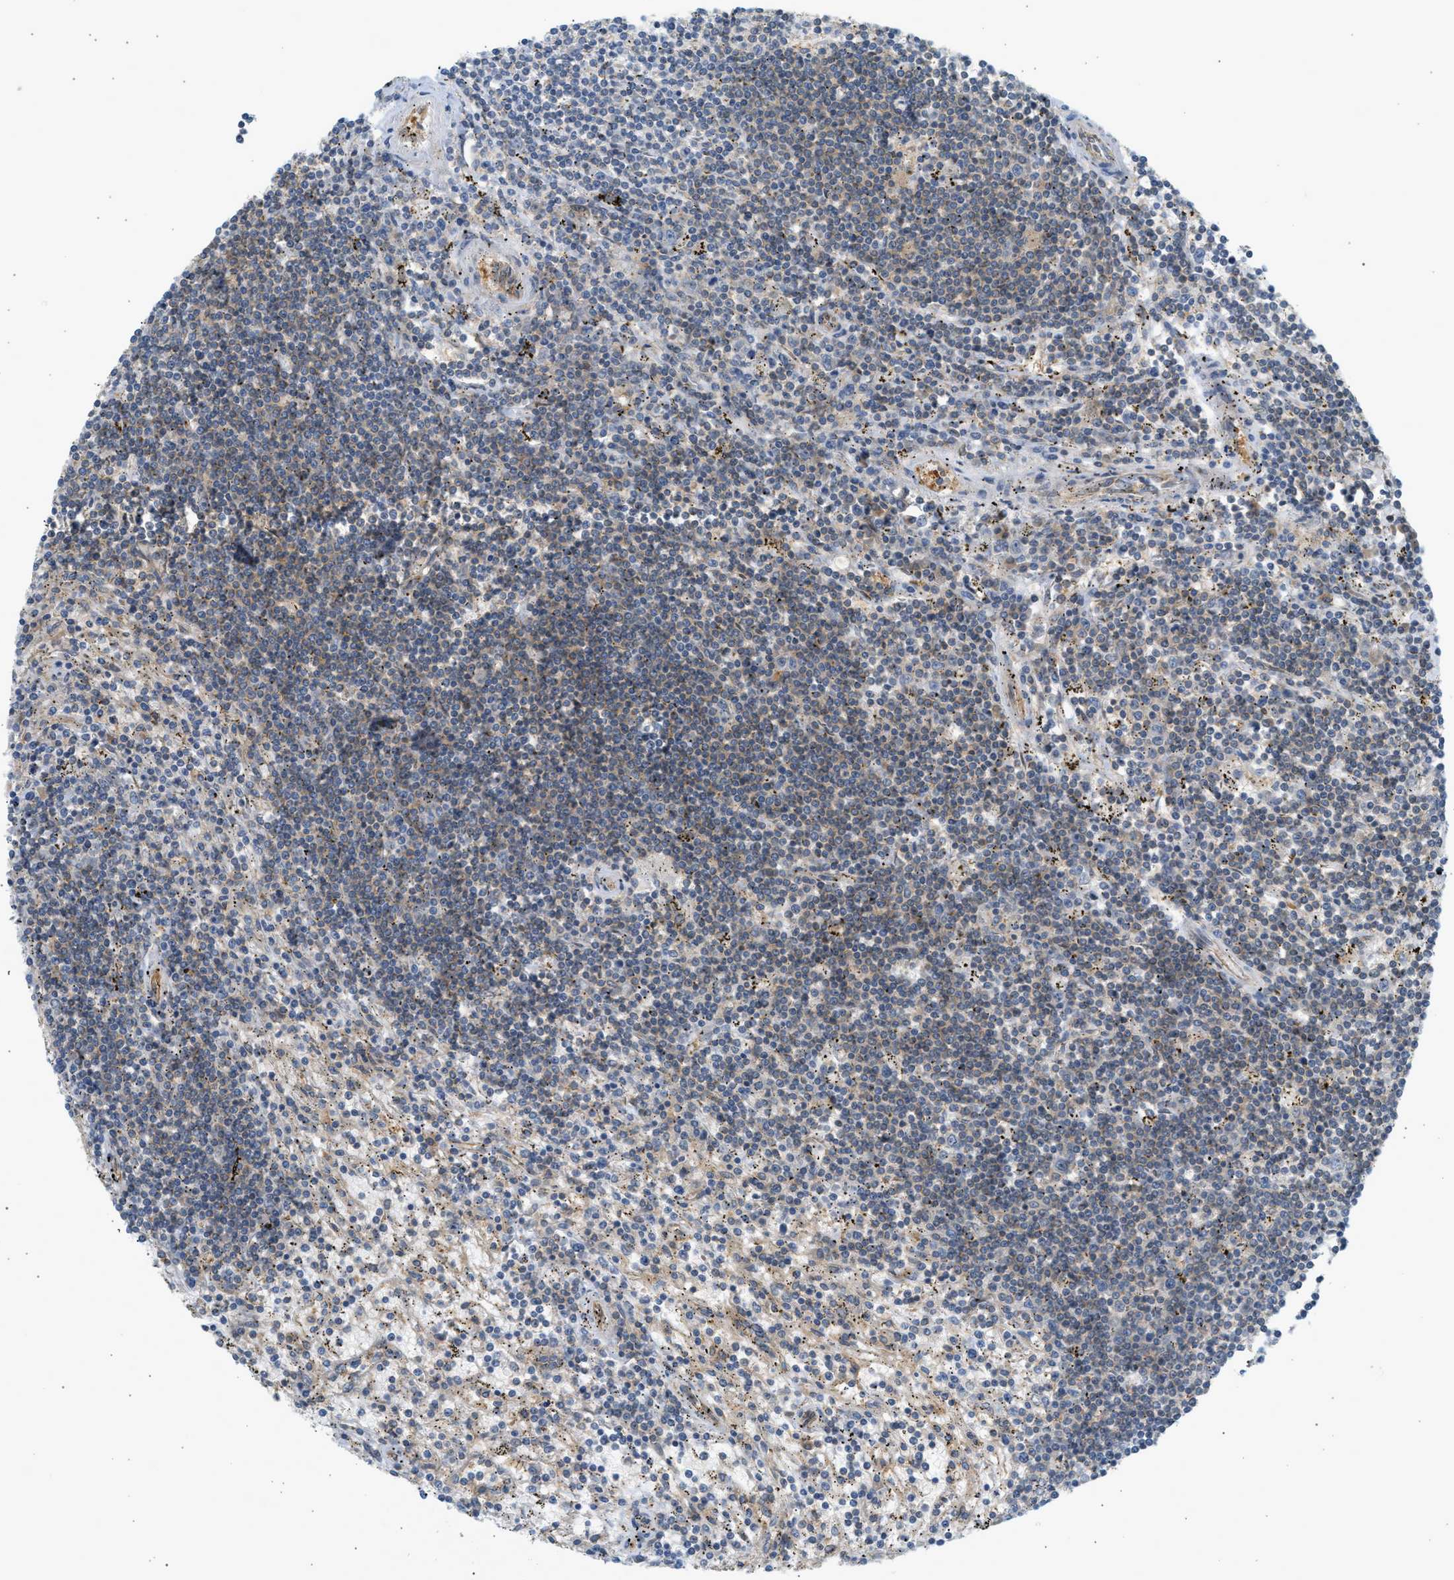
{"staining": {"intensity": "weak", "quantity": "25%-75%", "location": "cytoplasmic/membranous"}, "tissue": "lymphoma", "cell_type": "Tumor cells", "image_type": "cancer", "snomed": [{"axis": "morphology", "description": "Malignant lymphoma, non-Hodgkin's type, Low grade"}, {"axis": "topography", "description": "Spleen"}], "caption": "The photomicrograph shows staining of malignant lymphoma, non-Hodgkin's type (low-grade), revealing weak cytoplasmic/membranous protein staining (brown color) within tumor cells. Nuclei are stained in blue.", "gene": "PAFAH1B1", "patient": {"sex": "male", "age": 76}}